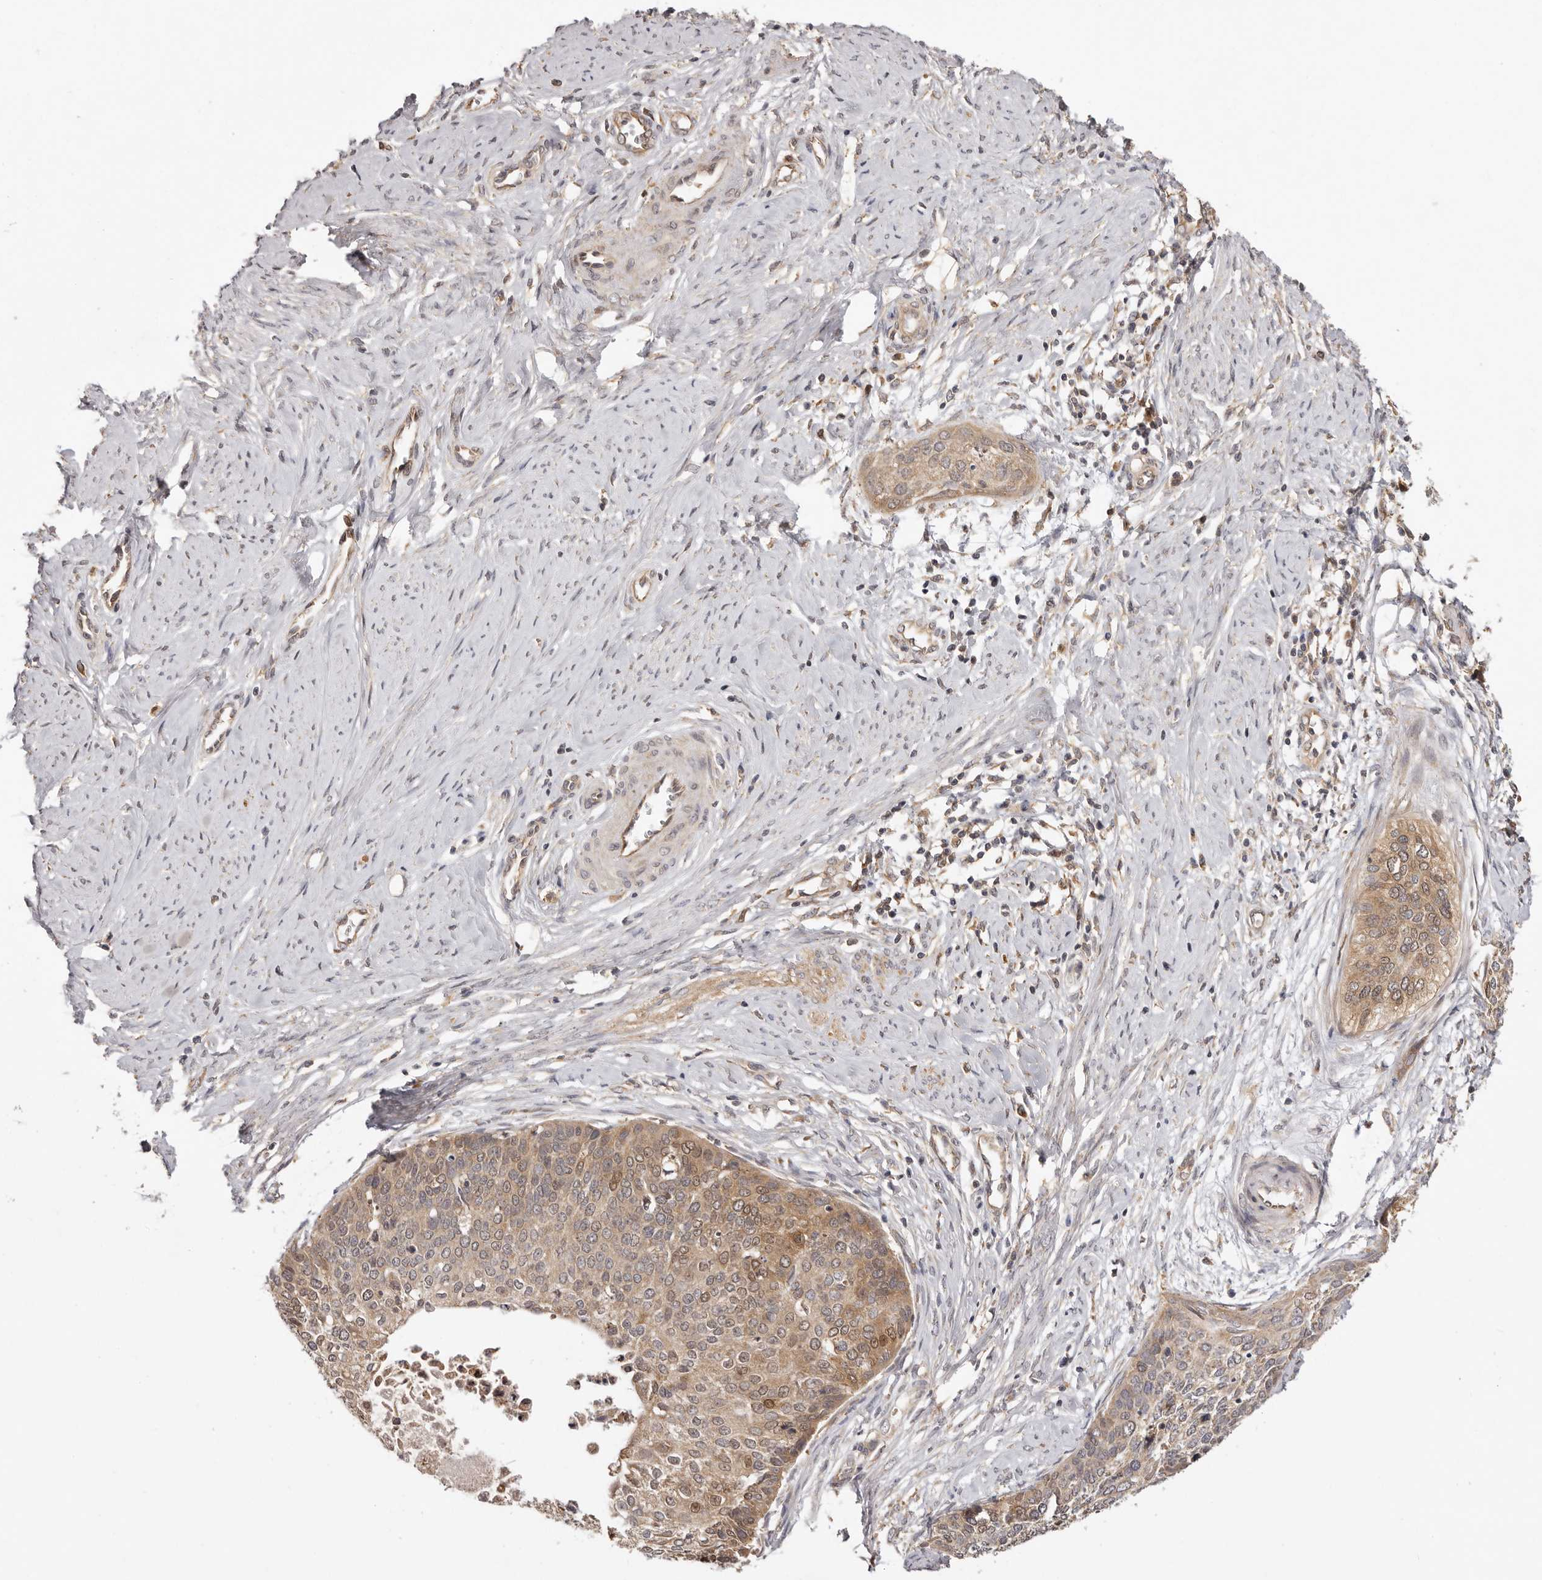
{"staining": {"intensity": "moderate", "quantity": "25%-75%", "location": "cytoplasmic/membranous,nuclear"}, "tissue": "cervical cancer", "cell_type": "Tumor cells", "image_type": "cancer", "snomed": [{"axis": "morphology", "description": "Squamous cell carcinoma, NOS"}, {"axis": "topography", "description": "Cervix"}], "caption": "Immunohistochemical staining of squamous cell carcinoma (cervical) shows medium levels of moderate cytoplasmic/membranous and nuclear positivity in approximately 25%-75% of tumor cells.", "gene": "UBR2", "patient": {"sex": "female", "age": 37}}